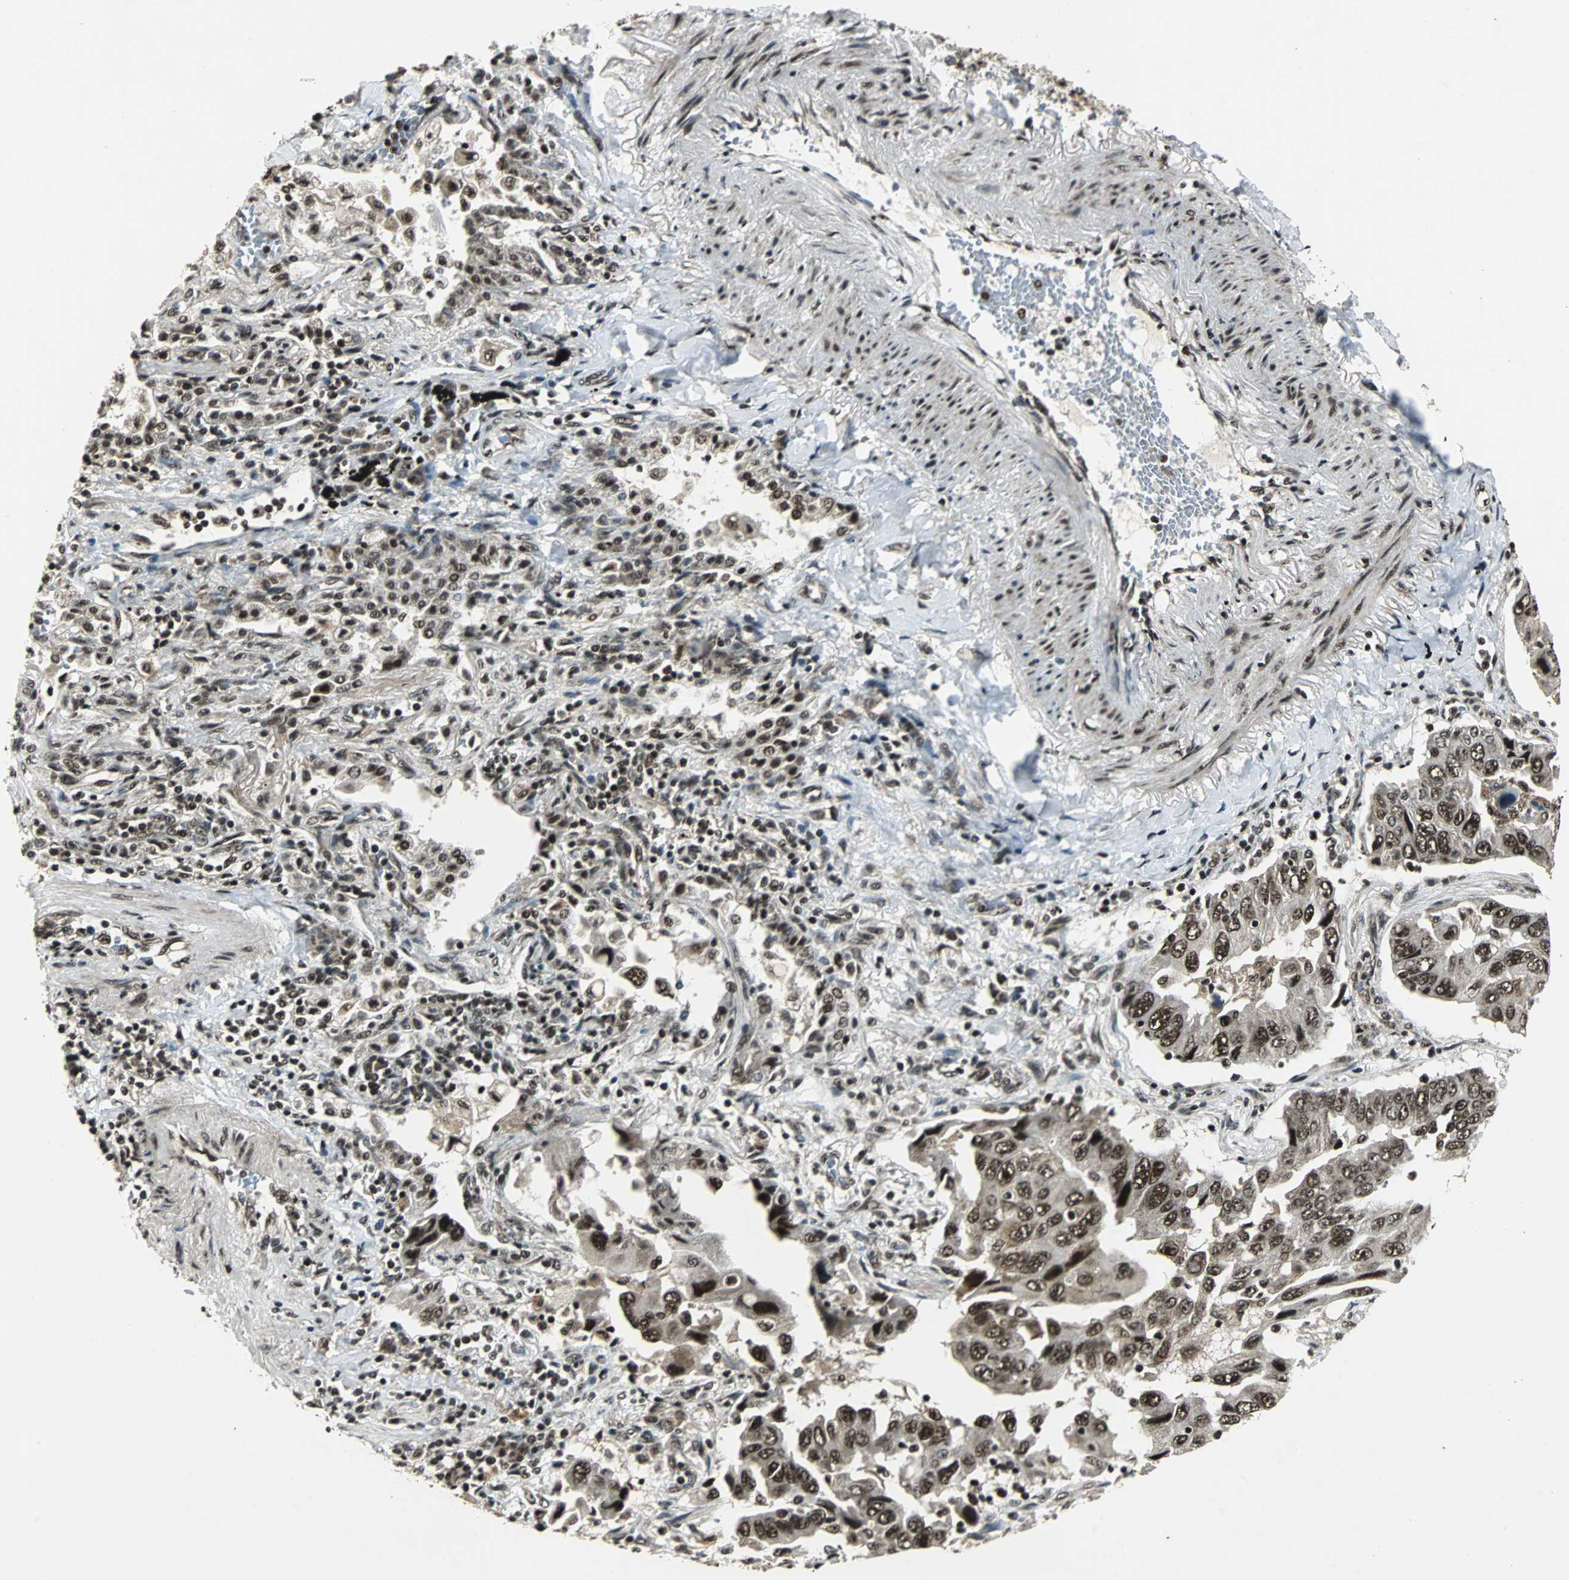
{"staining": {"intensity": "strong", "quantity": ">75%", "location": "cytoplasmic/membranous,nuclear"}, "tissue": "lung cancer", "cell_type": "Tumor cells", "image_type": "cancer", "snomed": [{"axis": "morphology", "description": "Adenocarcinoma, NOS"}, {"axis": "topography", "description": "Lung"}], "caption": "Human lung cancer (adenocarcinoma) stained with a protein marker demonstrates strong staining in tumor cells.", "gene": "TAF5", "patient": {"sex": "female", "age": 65}}